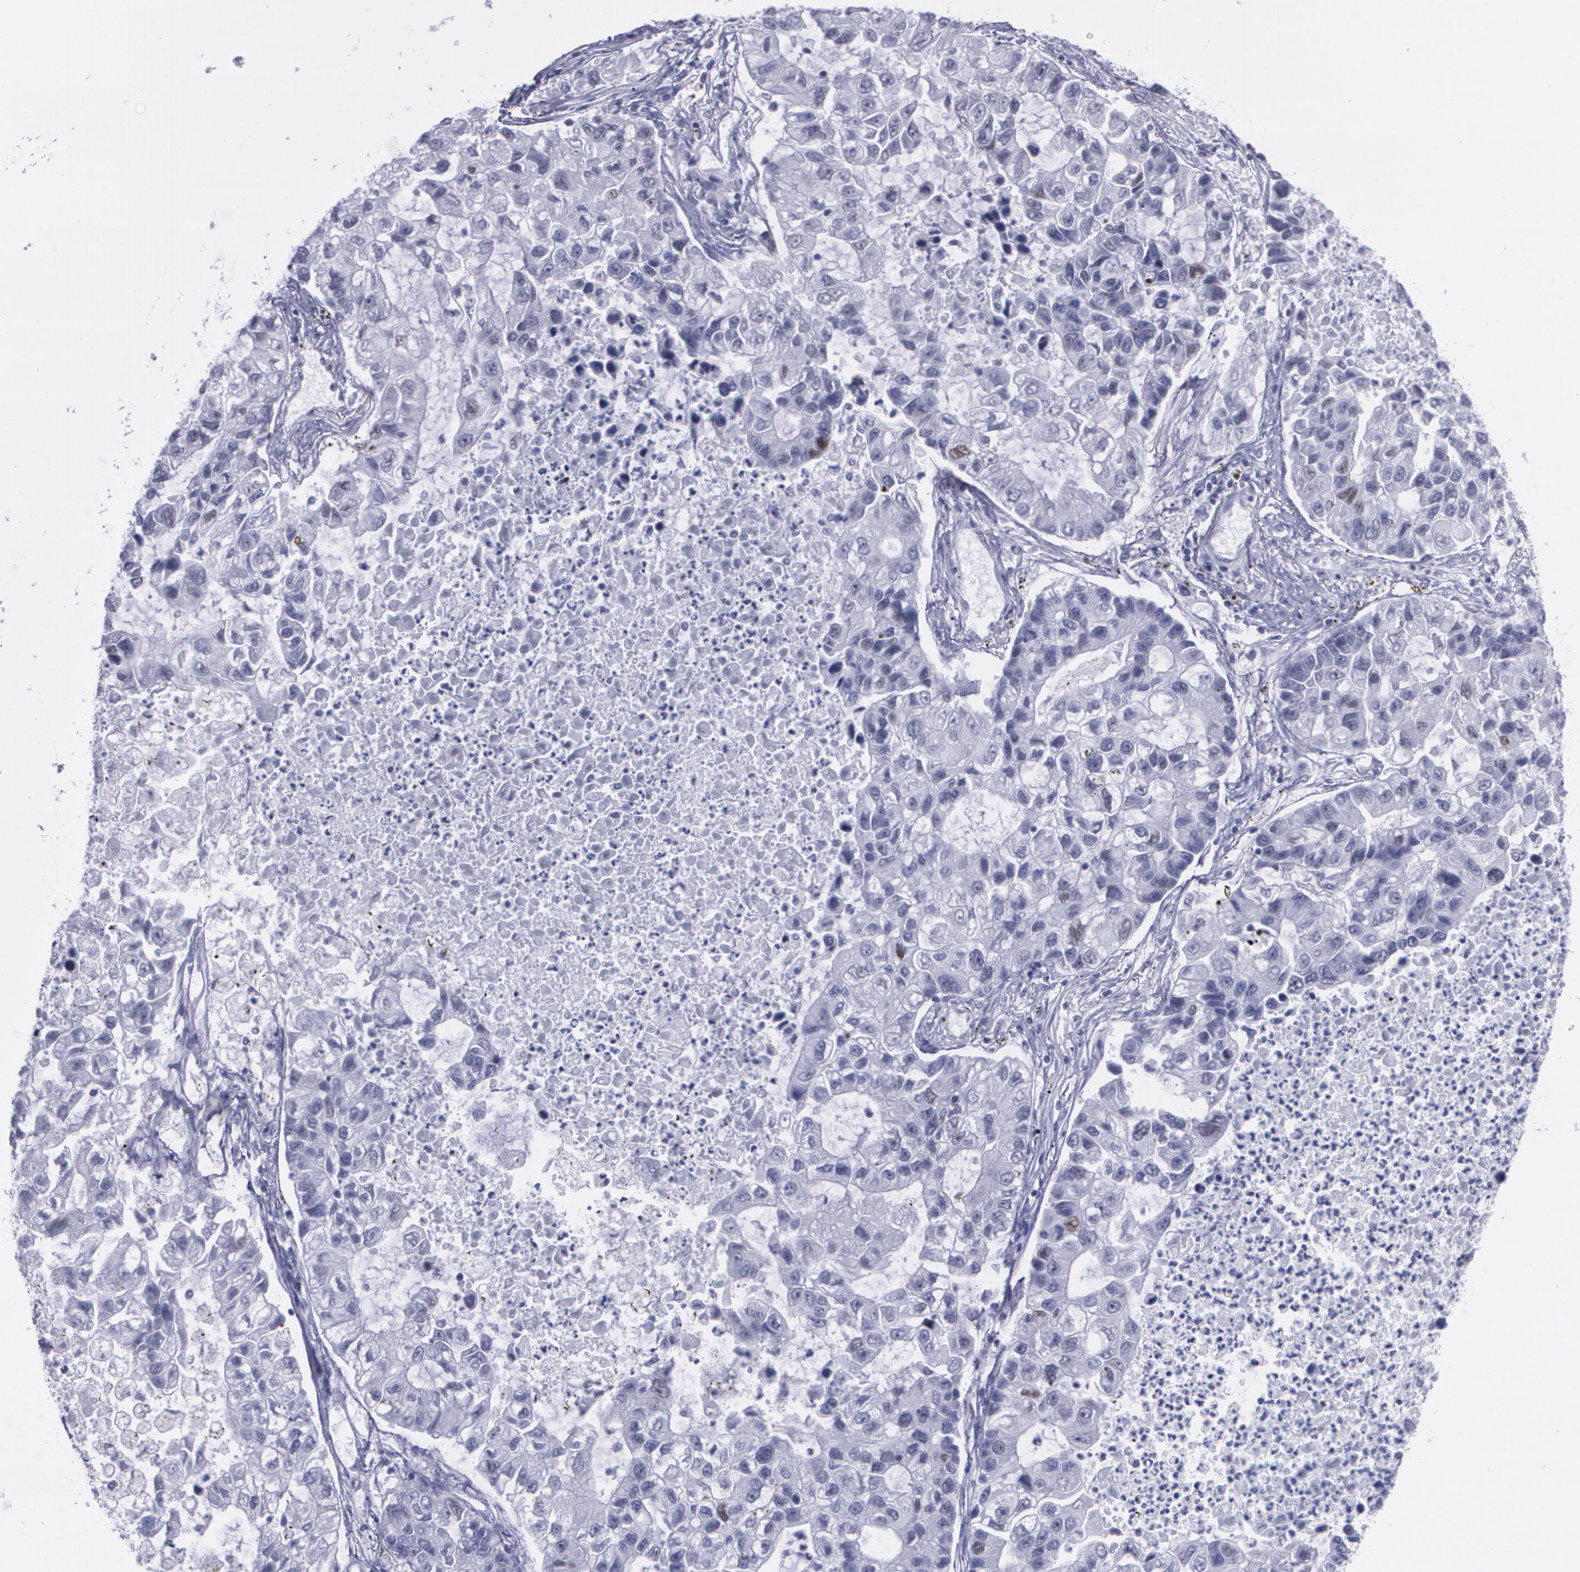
{"staining": {"intensity": "negative", "quantity": "none", "location": "none"}, "tissue": "lung cancer", "cell_type": "Tumor cells", "image_type": "cancer", "snomed": [{"axis": "morphology", "description": "Adenocarcinoma, NOS"}, {"axis": "topography", "description": "Lung"}], "caption": "Immunohistochemistry (IHC) histopathology image of lung adenocarcinoma stained for a protein (brown), which shows no expression in tumor cells.", "gene": "TP53", "patient": {"sex": "female", "age": 51}}